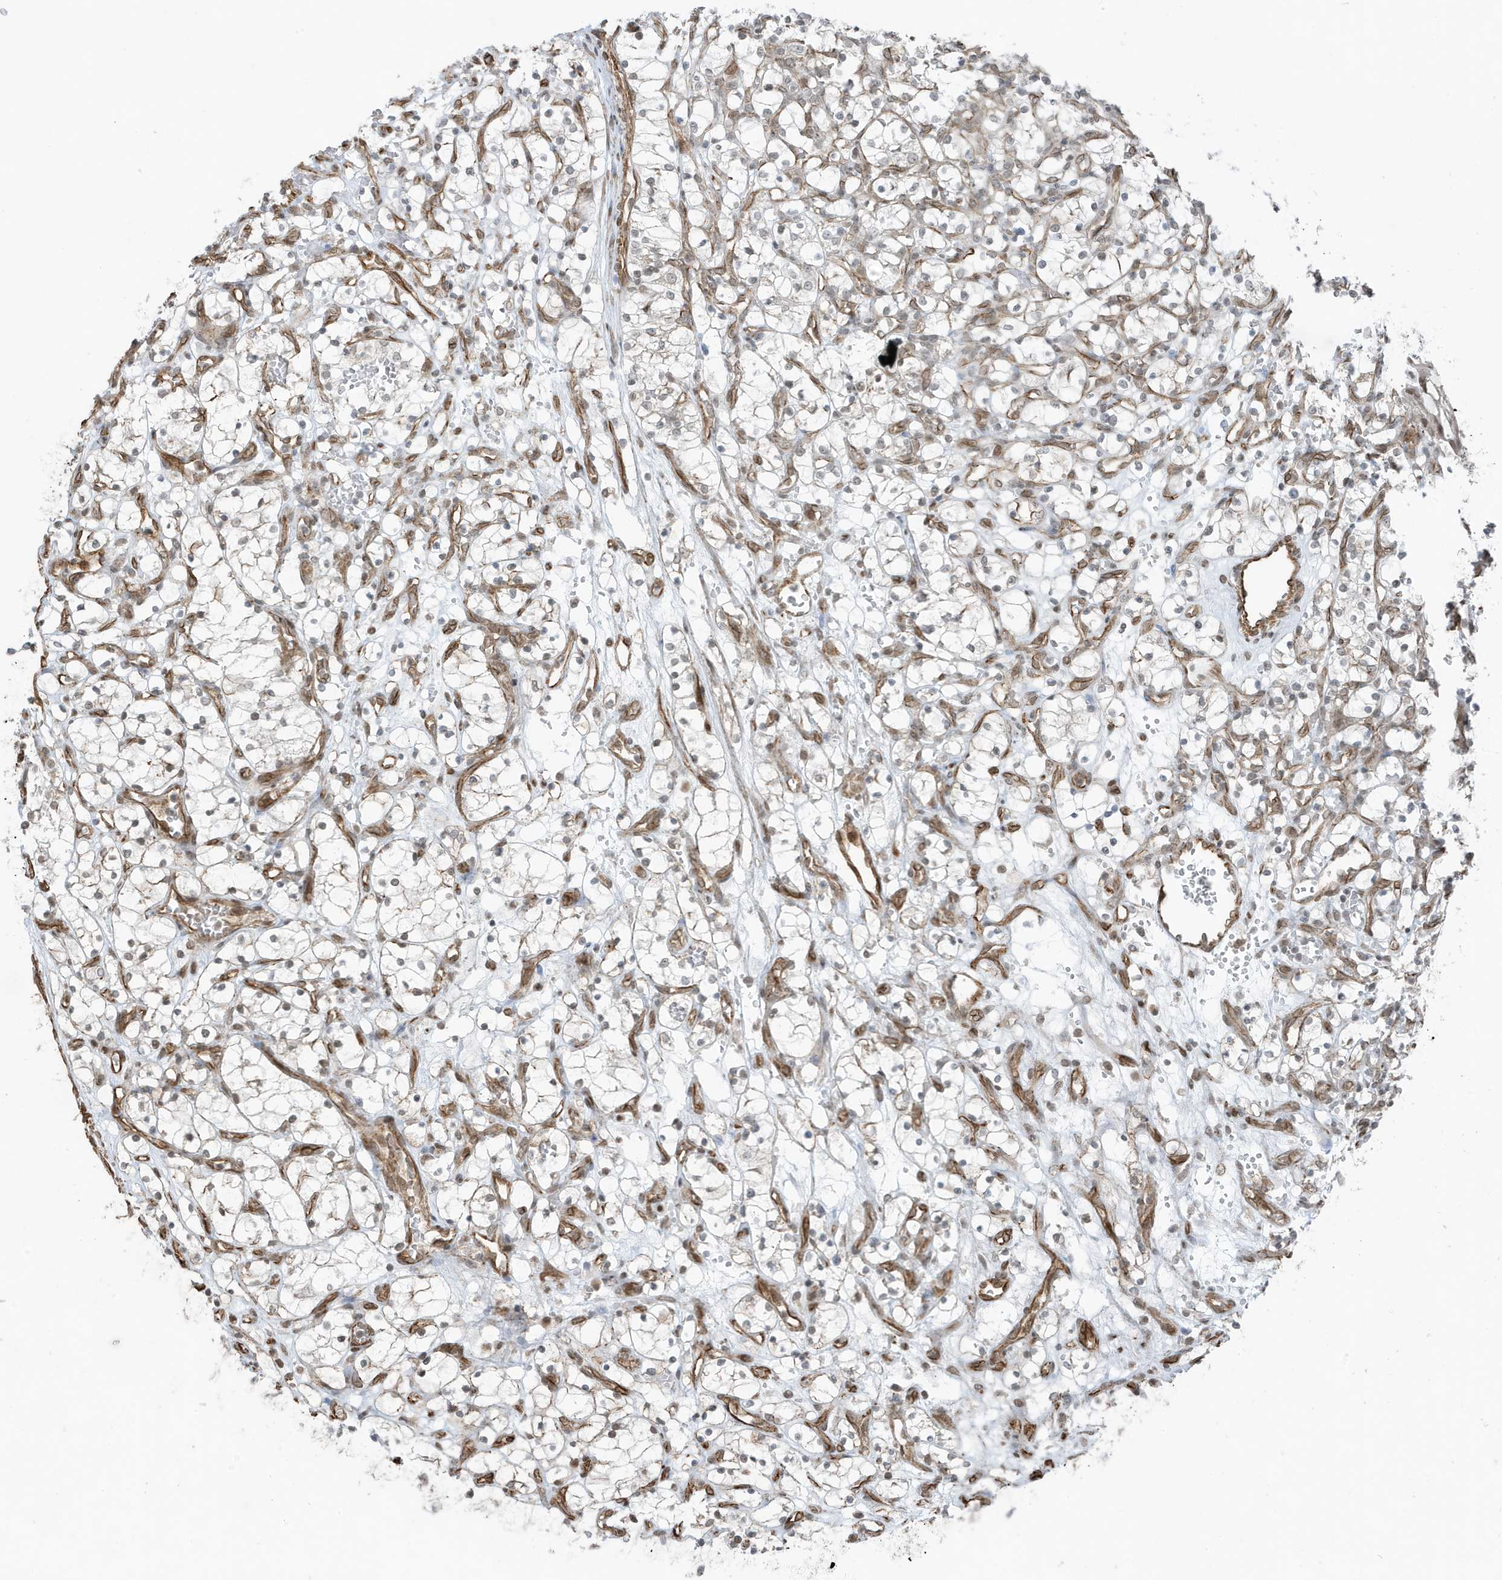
{"staining": {"intensity": "negative", "quantity": "none", "location": "none"}, "tissue": "renal cancer", "cell_type": "Tumor cells", "image_type": "cancer", "snomed": [{"axis": "morphology", "description": "Adenocarcinoma, NOS"}, {"axis": "topography", "description": "Kidney"}], "caption": "An IHC image of adenocarcinoma (renal) is shown. There is no staining in tumor cells of adenocarcinoma (renal).", "gene": "CHCHD4", "patient": {"sex": "female", "age": 69}}